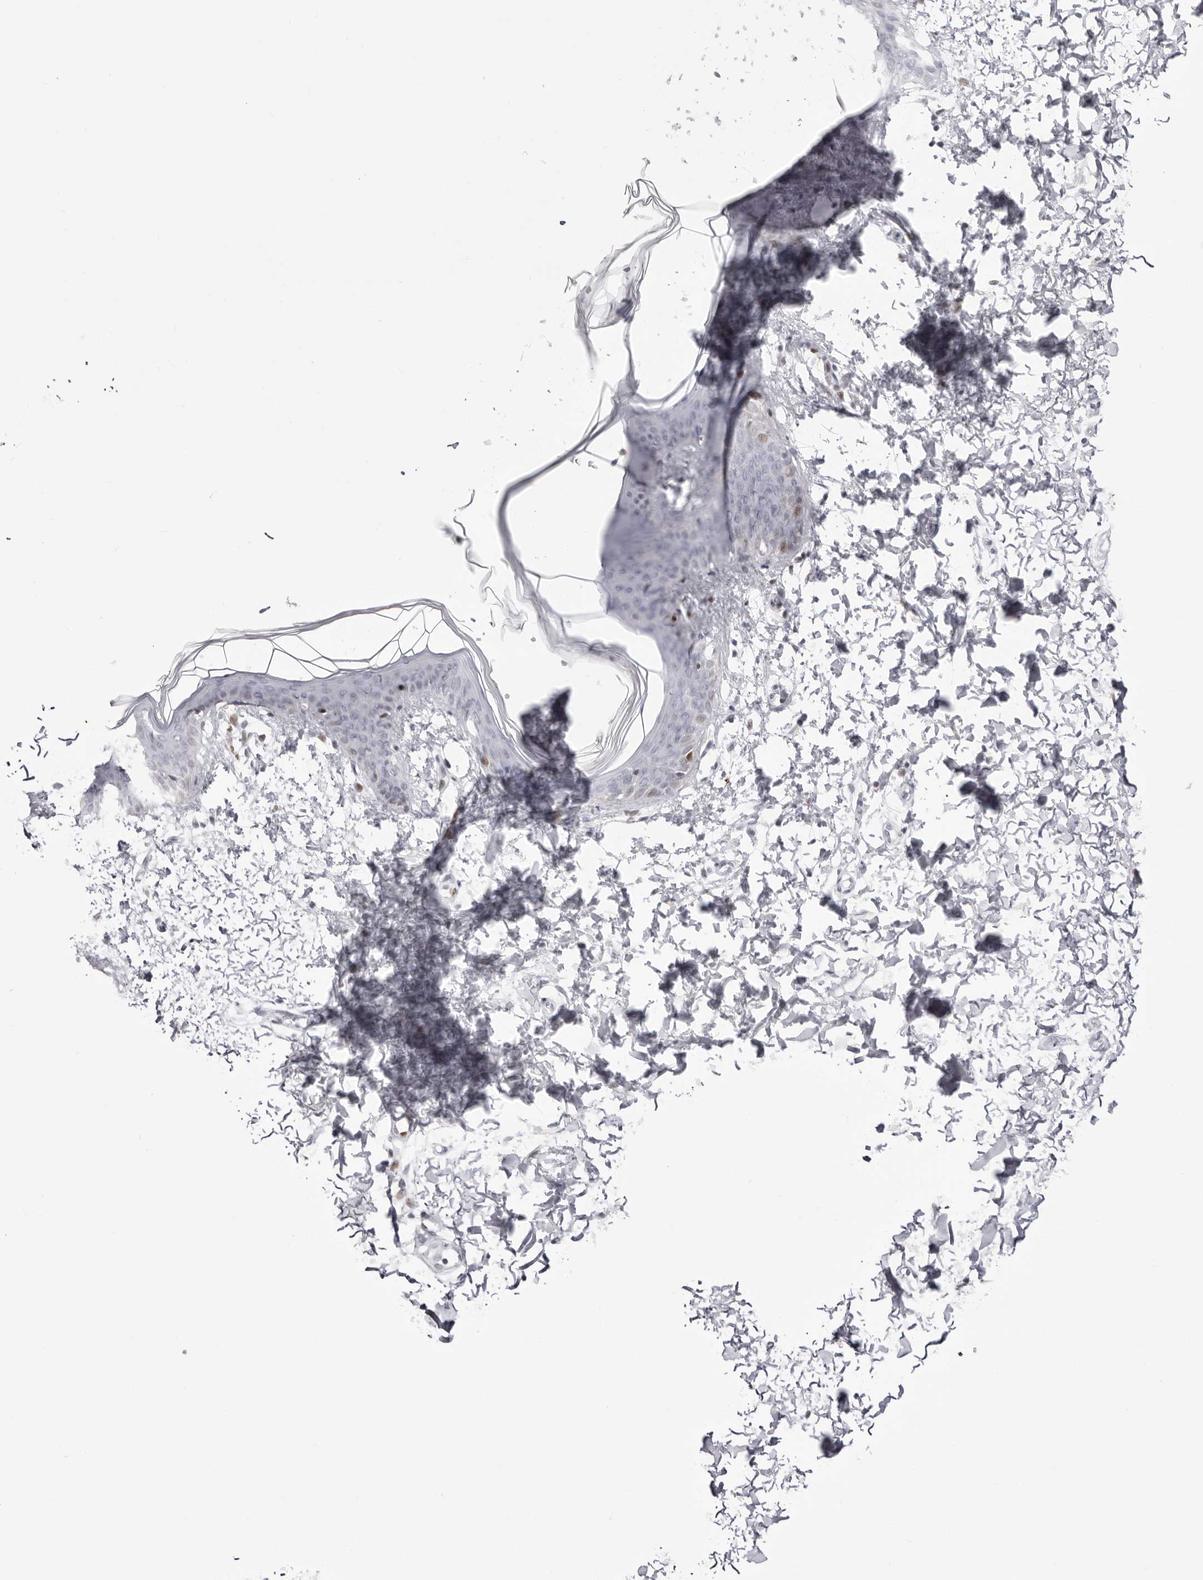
{"staining": {"intensity": "negative", "quantity": "none", "location": "none"}, "tissue": "skin", "cell_type": "Fibroblasts", "image_type": "normal", "snomed": [{"axis": "morphology", "description": "Normal tissue, NOS"}, {"axis": "topography", "description": "Skin"}], "caption": "Immunohistochemistry (IHC) micrograph of benign skin: human skin stained with DAB (3,3'-diaminobenzidine) displays no significant protein staining in fibroblasts.", "gene": "NTPCR", "patient": {"sex": "female", "age": 17}}